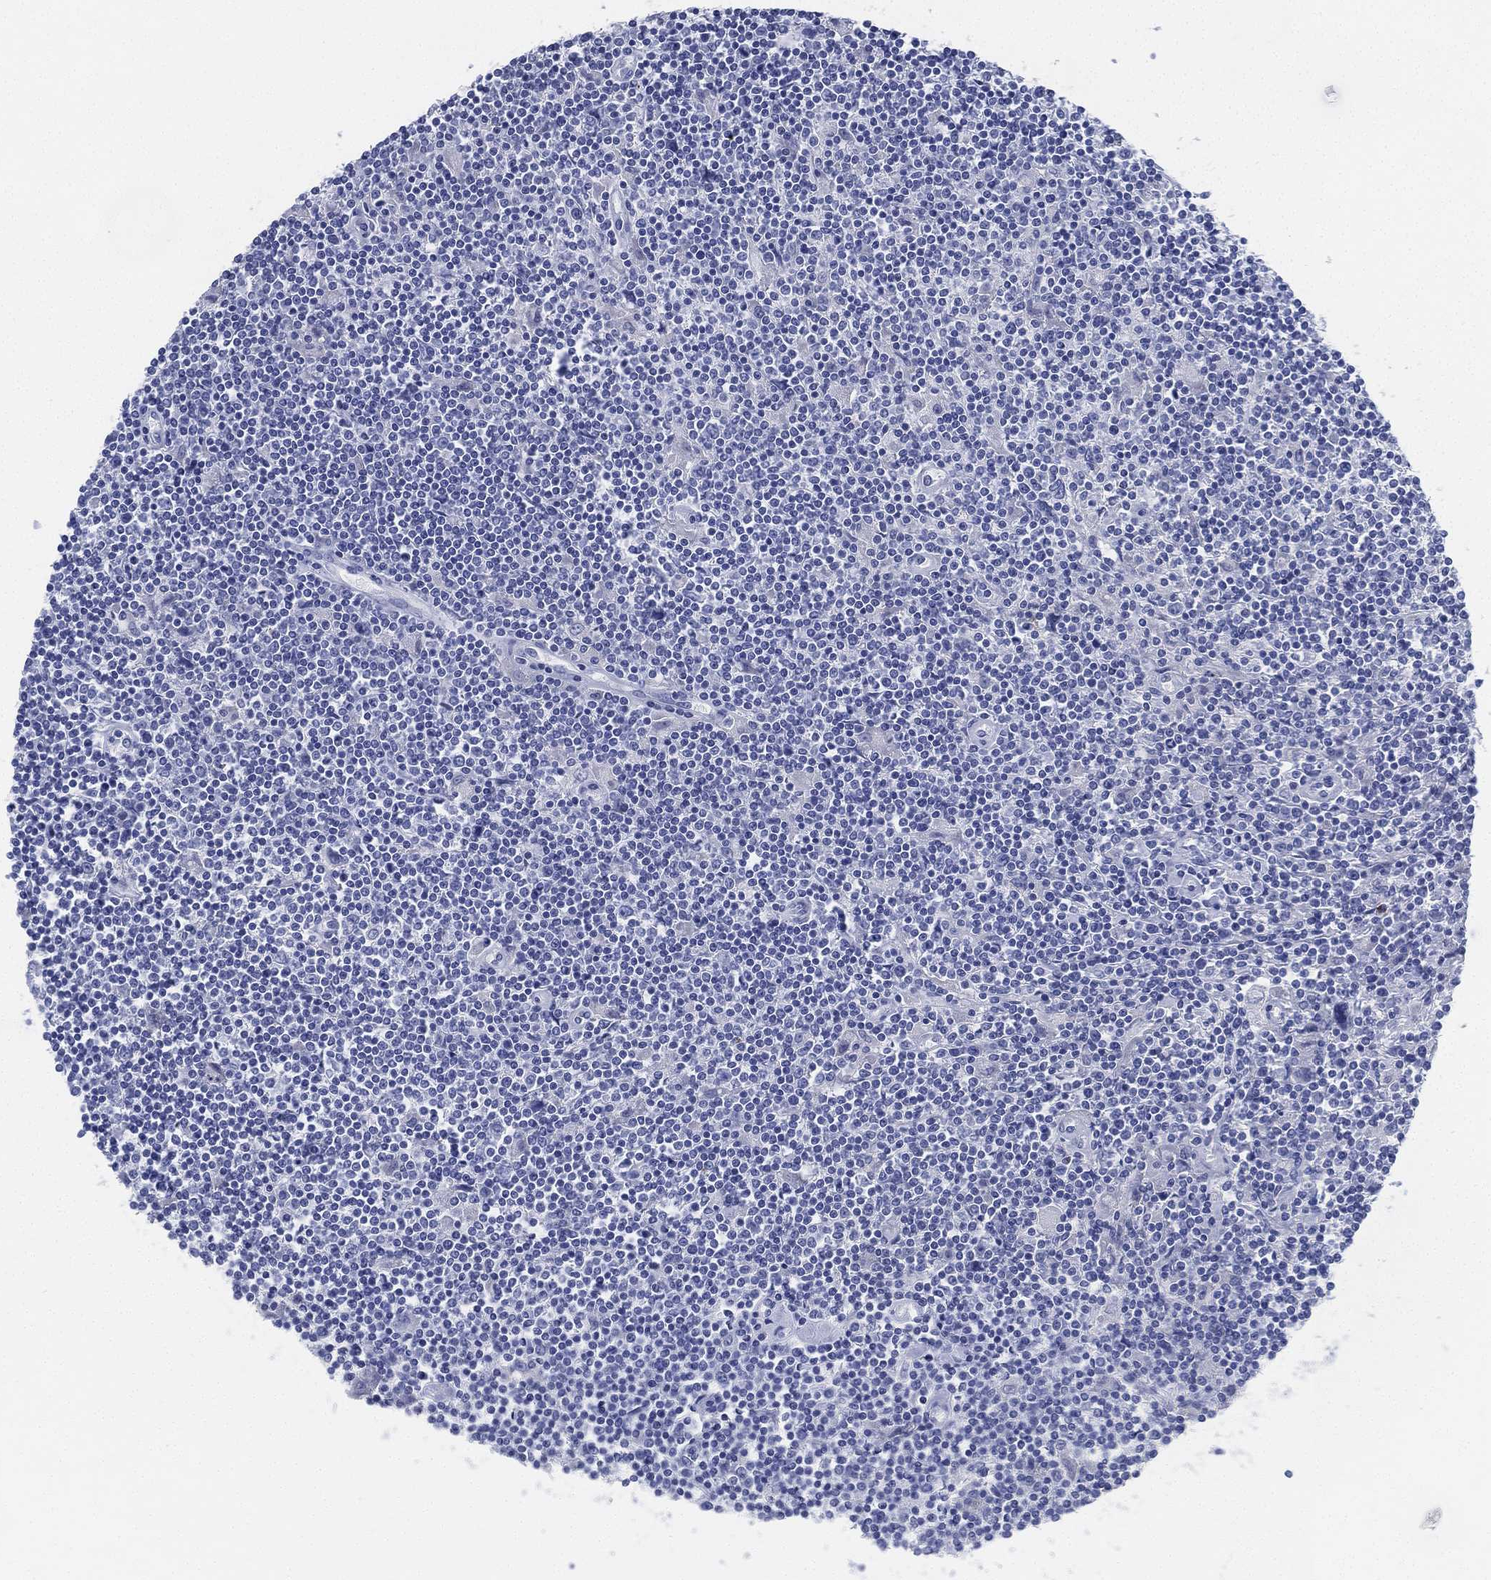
{"staining": {"intensity": "negative", "quantity": "none", "location": "none"}, "tissue": "lymphoma", "cell_type": "Tumor cells", "image_type": "cancer", "snomed": [{"axis": "morphology", "description": "Hodgkin's disease, NOS"}, {"axis": "topography", "description": "Lymph node"}], "caption": "A photomicrograph of human Hodgkin's disease is negative for staining in tumor cells. (DAB IHC, high magnification).", "gene": "DEFB121", "patient": {"sex": "male", "age": 40}}